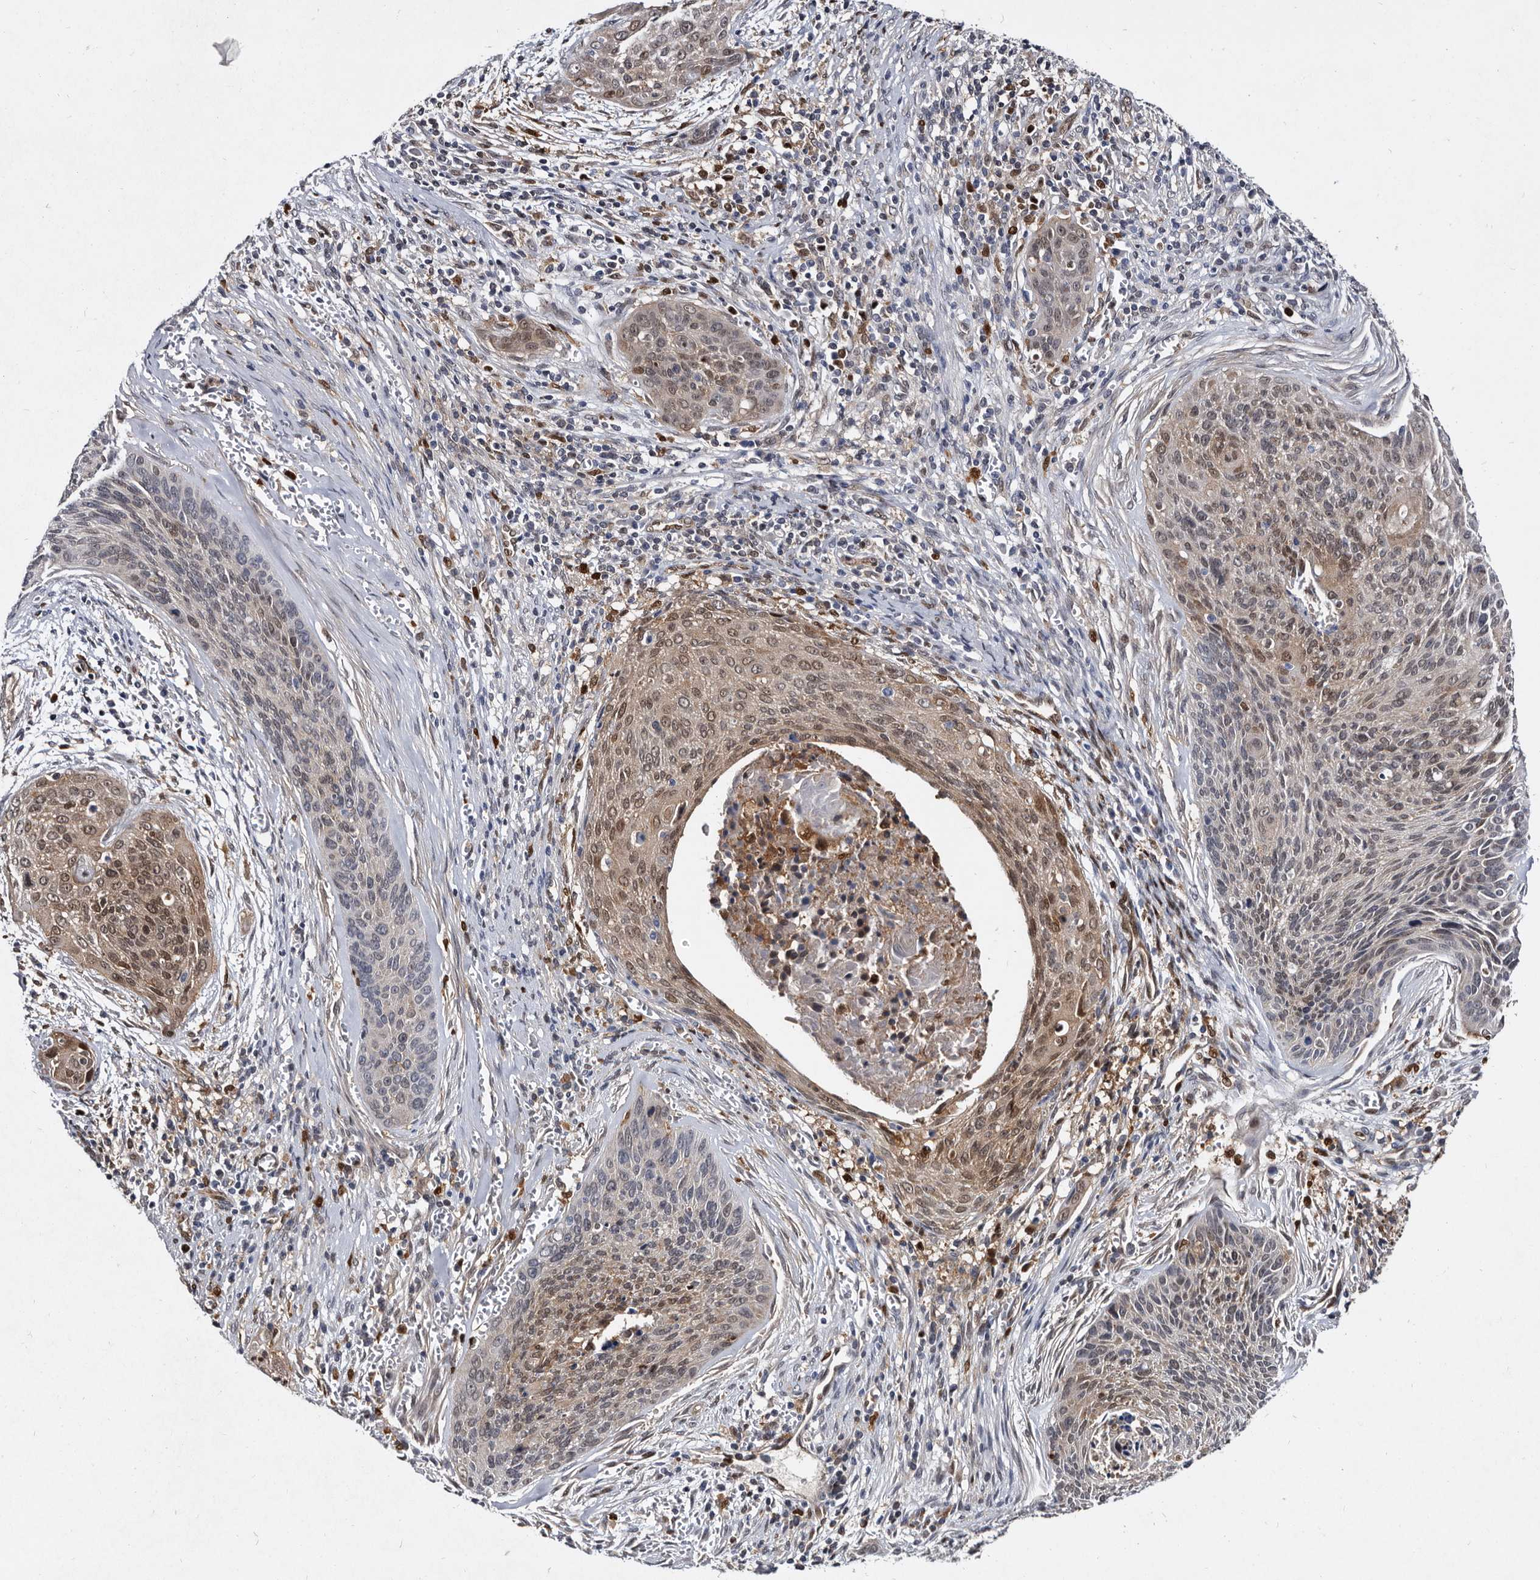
{"staining": {"intensity": "moderate", "quantity": "25%-75%", "location": "cytoplasmic/membranous,nuclear"}, "tissue": "cervical cancer", "cell_type": "Tumor cells", "image_type": "cancer", "snomed": [{"axis": "morphology", "description": "Squamous cell carcinoma, NOS"}, {"axis": "topography", "description": "Cervix"}], "caption": "Protein expression analysis of squamous cell carcinoma (cervical) exhibits moderate cytoplasmic/membranous and nuclear positivity in approximately 25%-75% of tumor cells. (DAB (3,3'-diaminobenzidine) IHC, brown staining for protein, blue staining for nuclei).", "gene": "SERPINB8", "patient": {"sex": "female", "age": 55}}